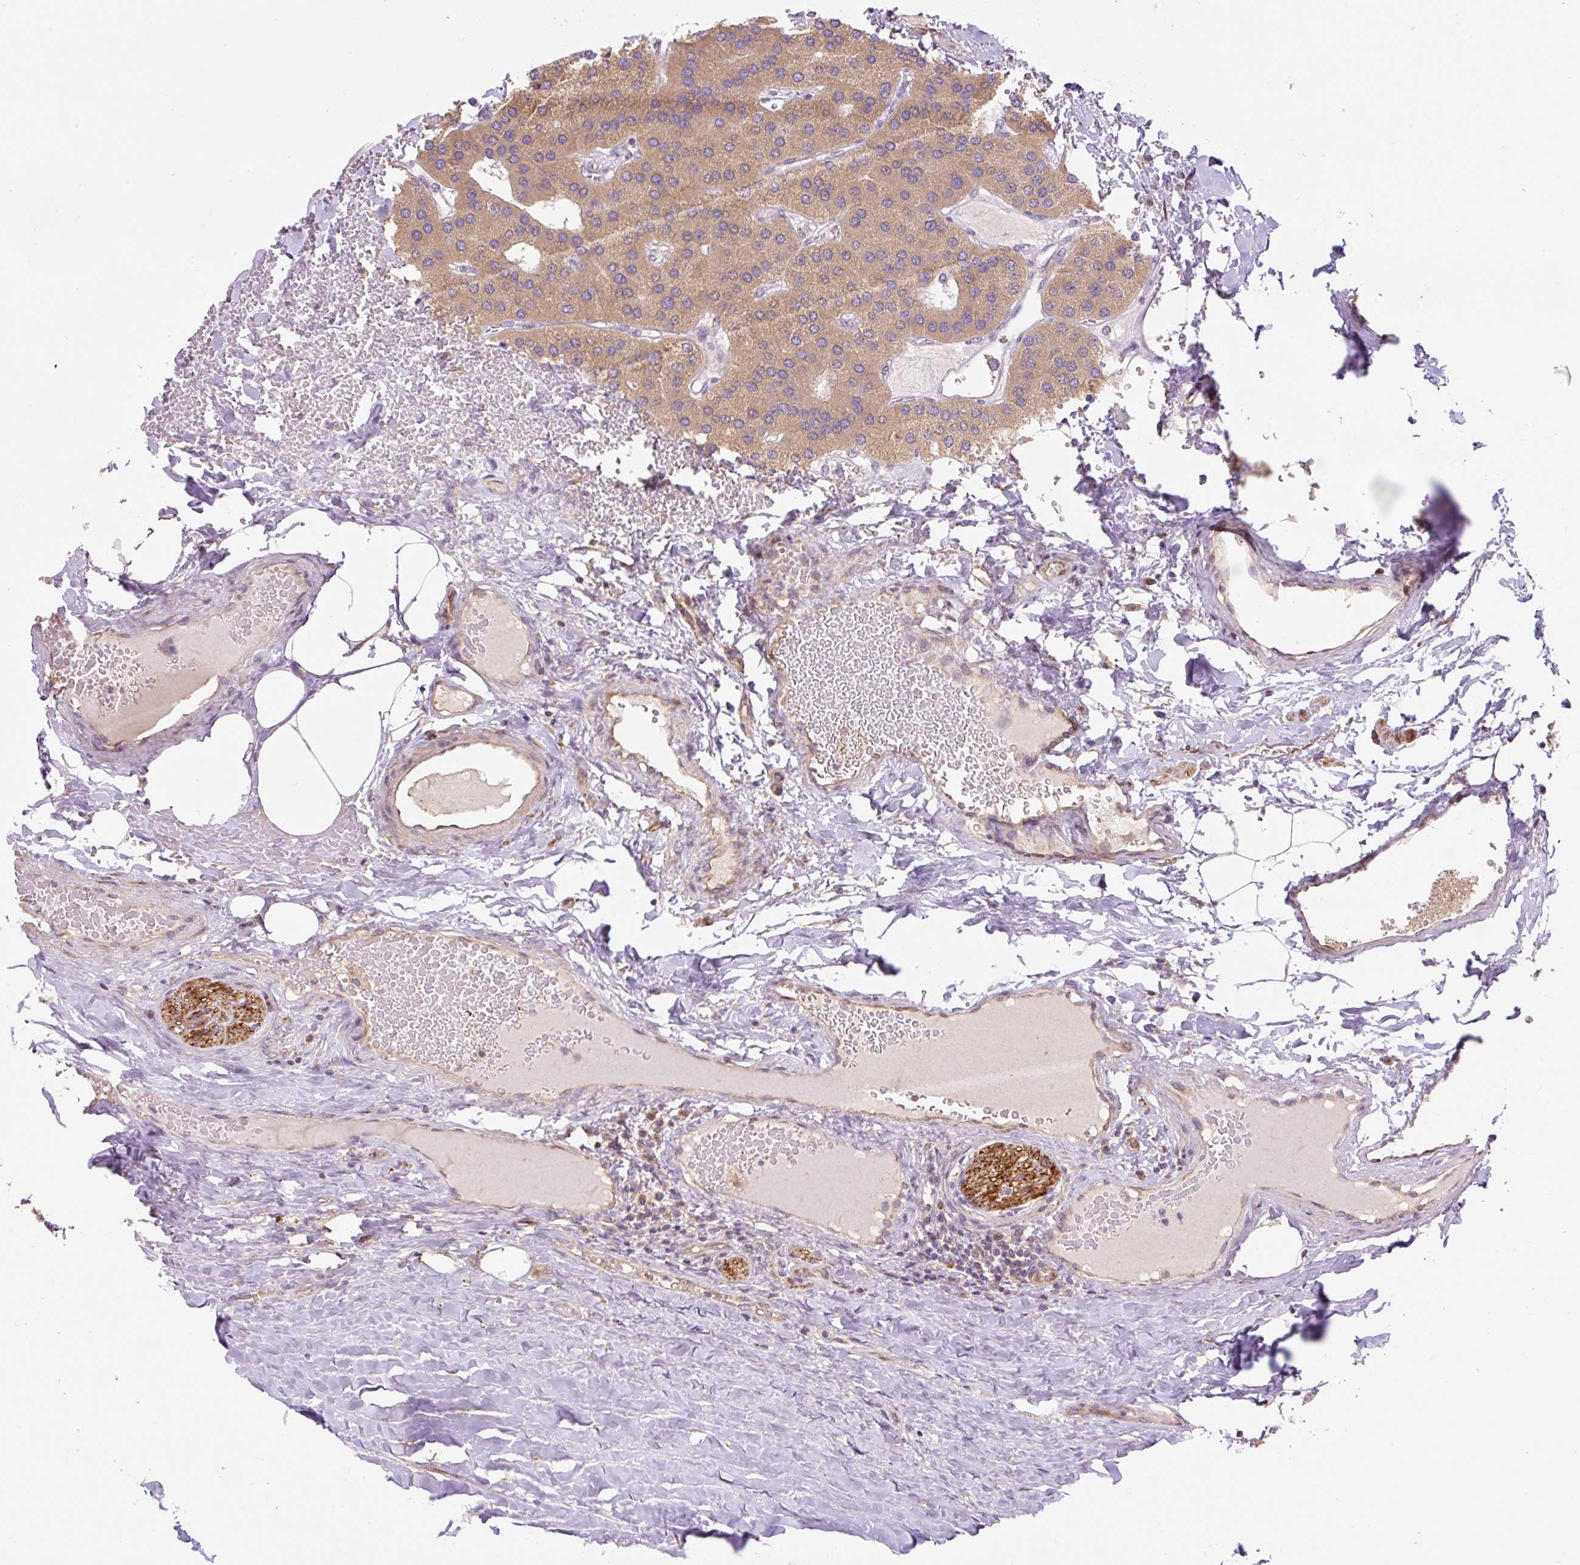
{"staining": {"intensity": "moderate", "quantity": ">75%", "location": "cytoplasmic/membranous"}, "tissue": "parathyroid gland", "cell_type": "Glandular cells", "image_type": "normal", "snomed": [{"axis": "morphology", "description": "Normal tissue, NOS"}, {"axis": "morphology", "description": "Adenoma, NOS"}, {"axis": "topography", "description": "Parathyroid gland"}], "caption": "Immunohistochemical staining of unremarkable human parathyroid gland shows >75% levels of moderate cytoplasmic/membranous protein expression in about >75% of glandular cells.", "gene": "COX8A", "patient": {"sex": "female", "age": 86}}